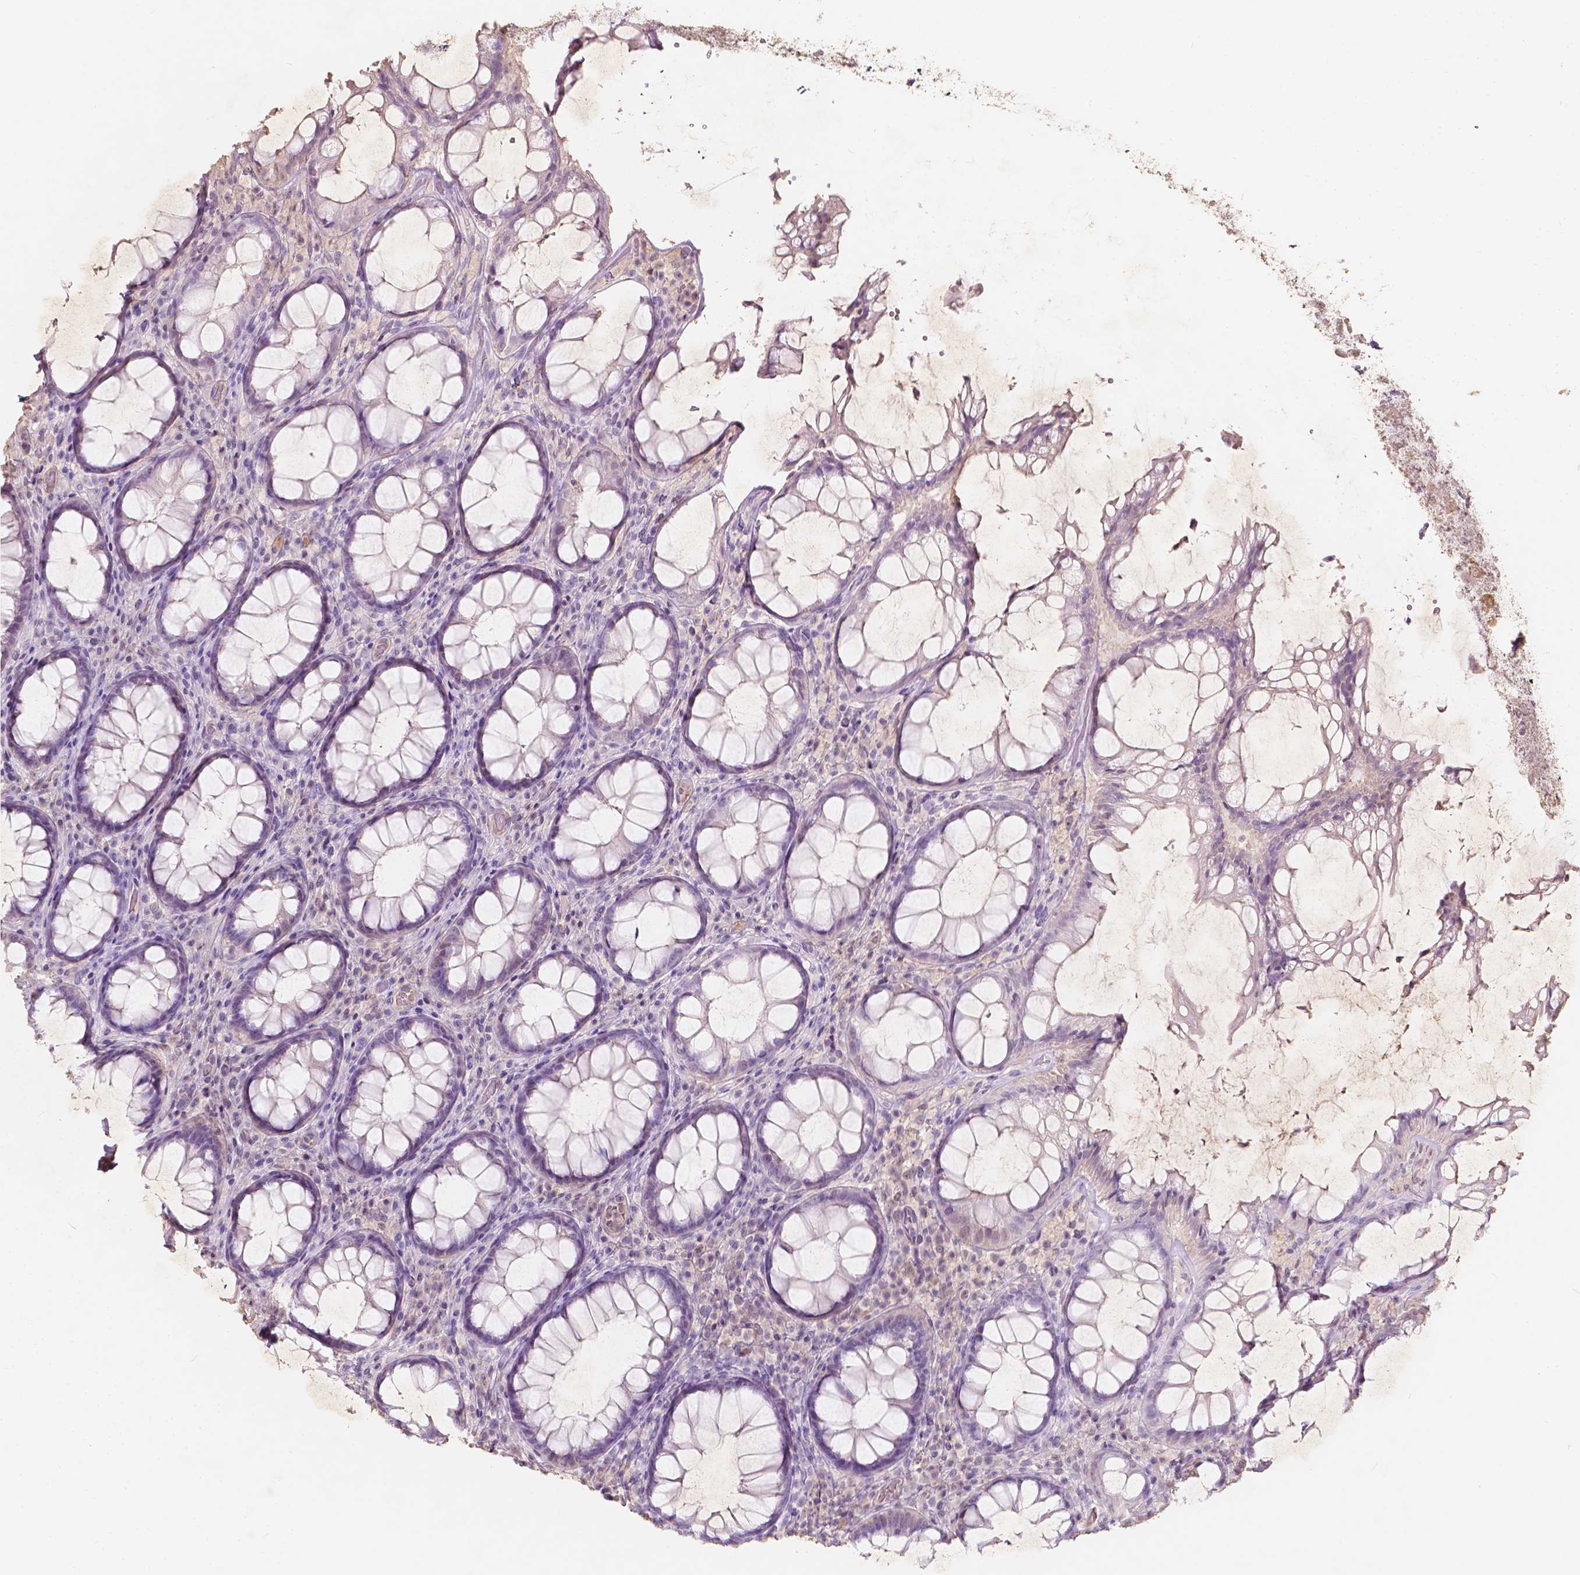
{"staining": {"intensity": "negative", "quantity": "none", "location": "none"}, "tissue": "rectum", "cell_type": "Glandular cells", "image_type": "normal", "snomed": [{"axis": "morphology", "description": "Normal tissue, NOS"}, {"axis": "topography", "description": "Rectum"}], "caption": "The histopathology image displays no staining of glandular cells in normal rectum. (DAB (3,3'-diaminobenzidine) IHC, high magnification).", "gene": "SOX15", "patient": {"sex": "male", "age": 72}}